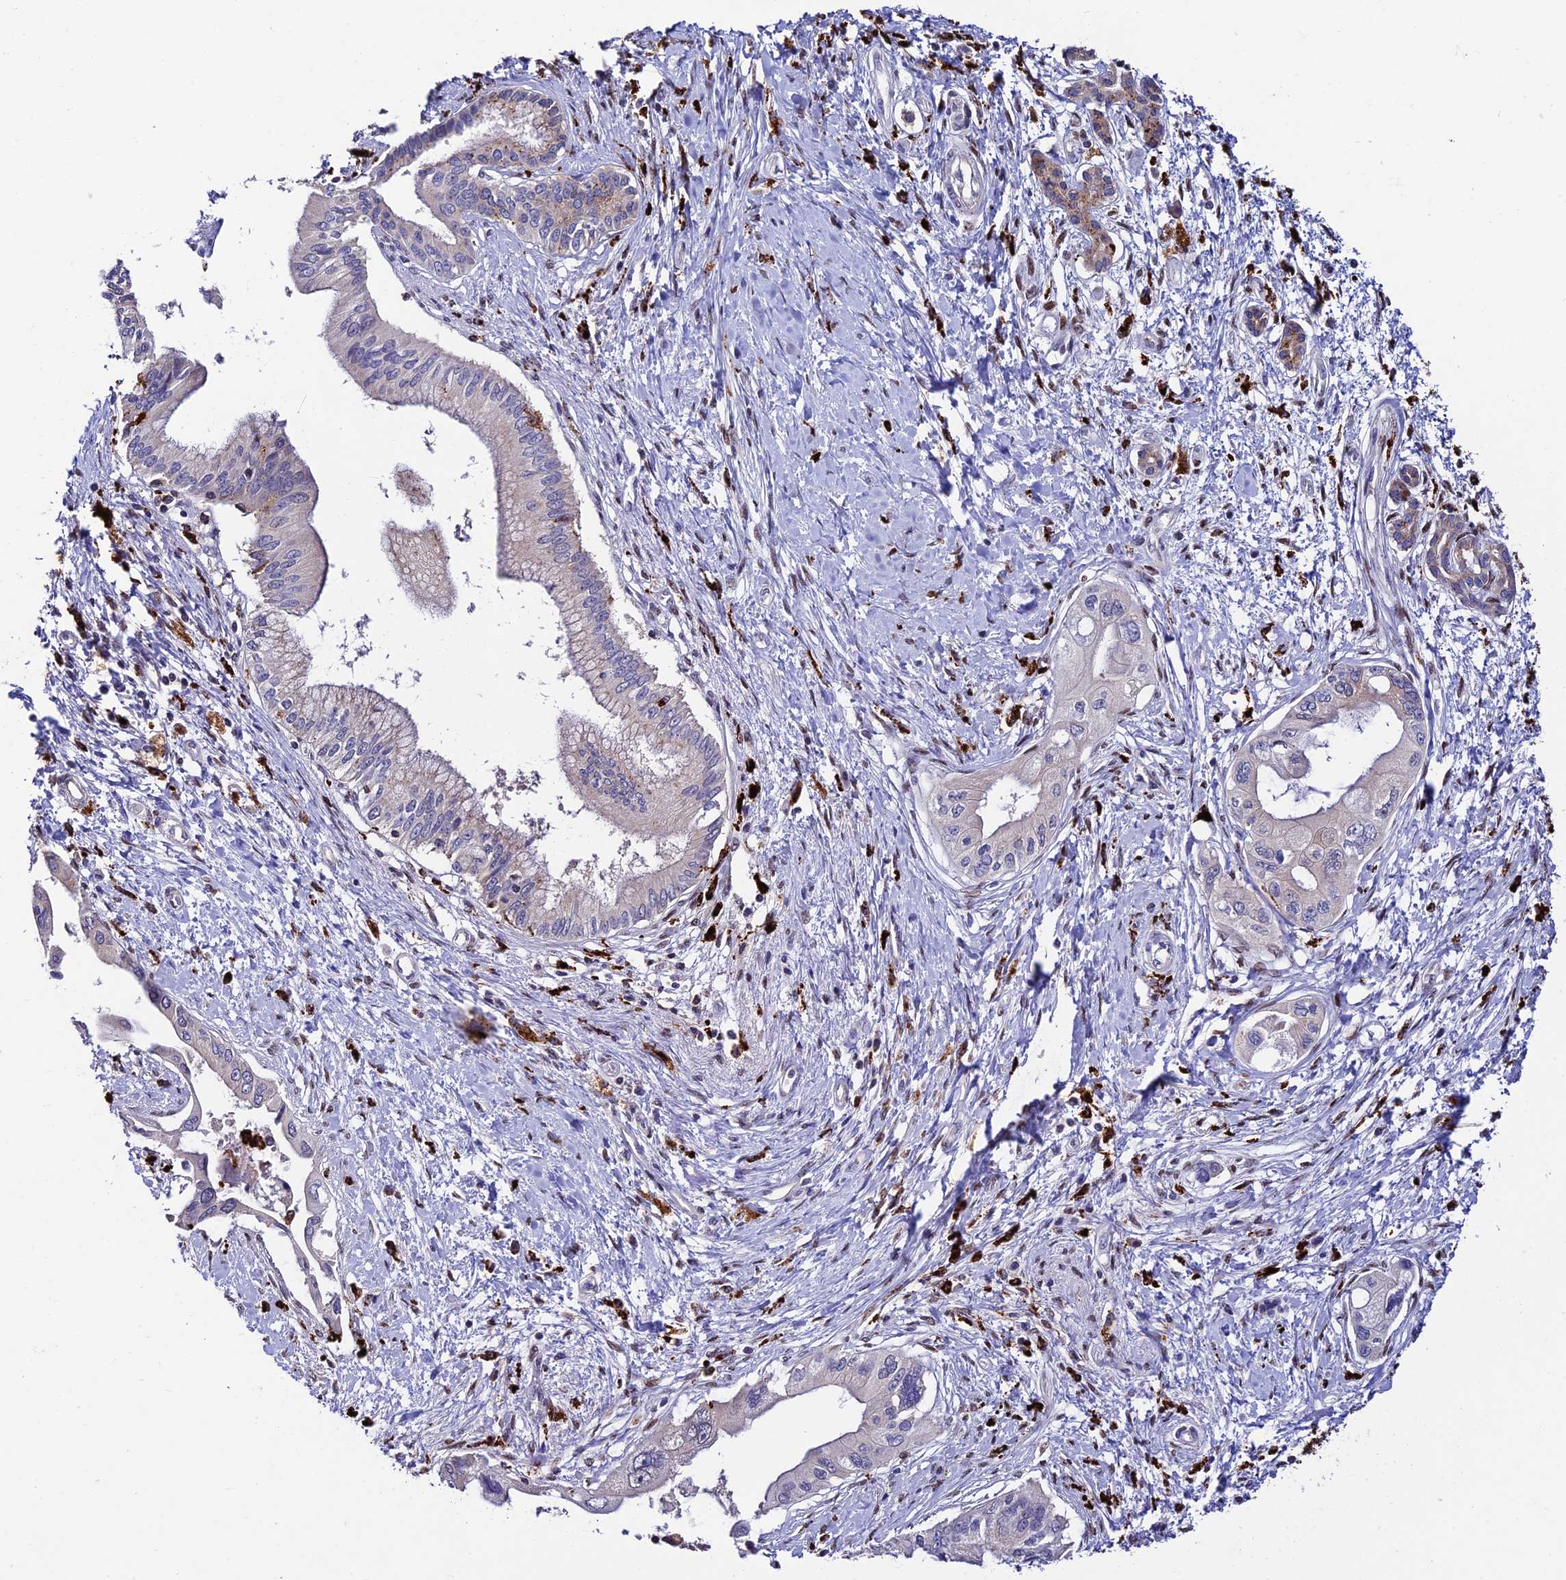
{"staining": {"intensity": "negative", "quantity": "none", "location": "none"}, "tissue": "pancreatic cancer", "cell_type": "Tumor cells", "image_type": "cancer", "snomed": [{"axis": "morphology", "description": "Adenocarcinoma, NOS"}, {"axis": "topography", "description": "Pancreas"}], "caption": "There is no significant staining in tumor cells of pancreatic adenocarcinoma.", "gene": "HIC1", "patient": {"sex": "male", "age": 46}}